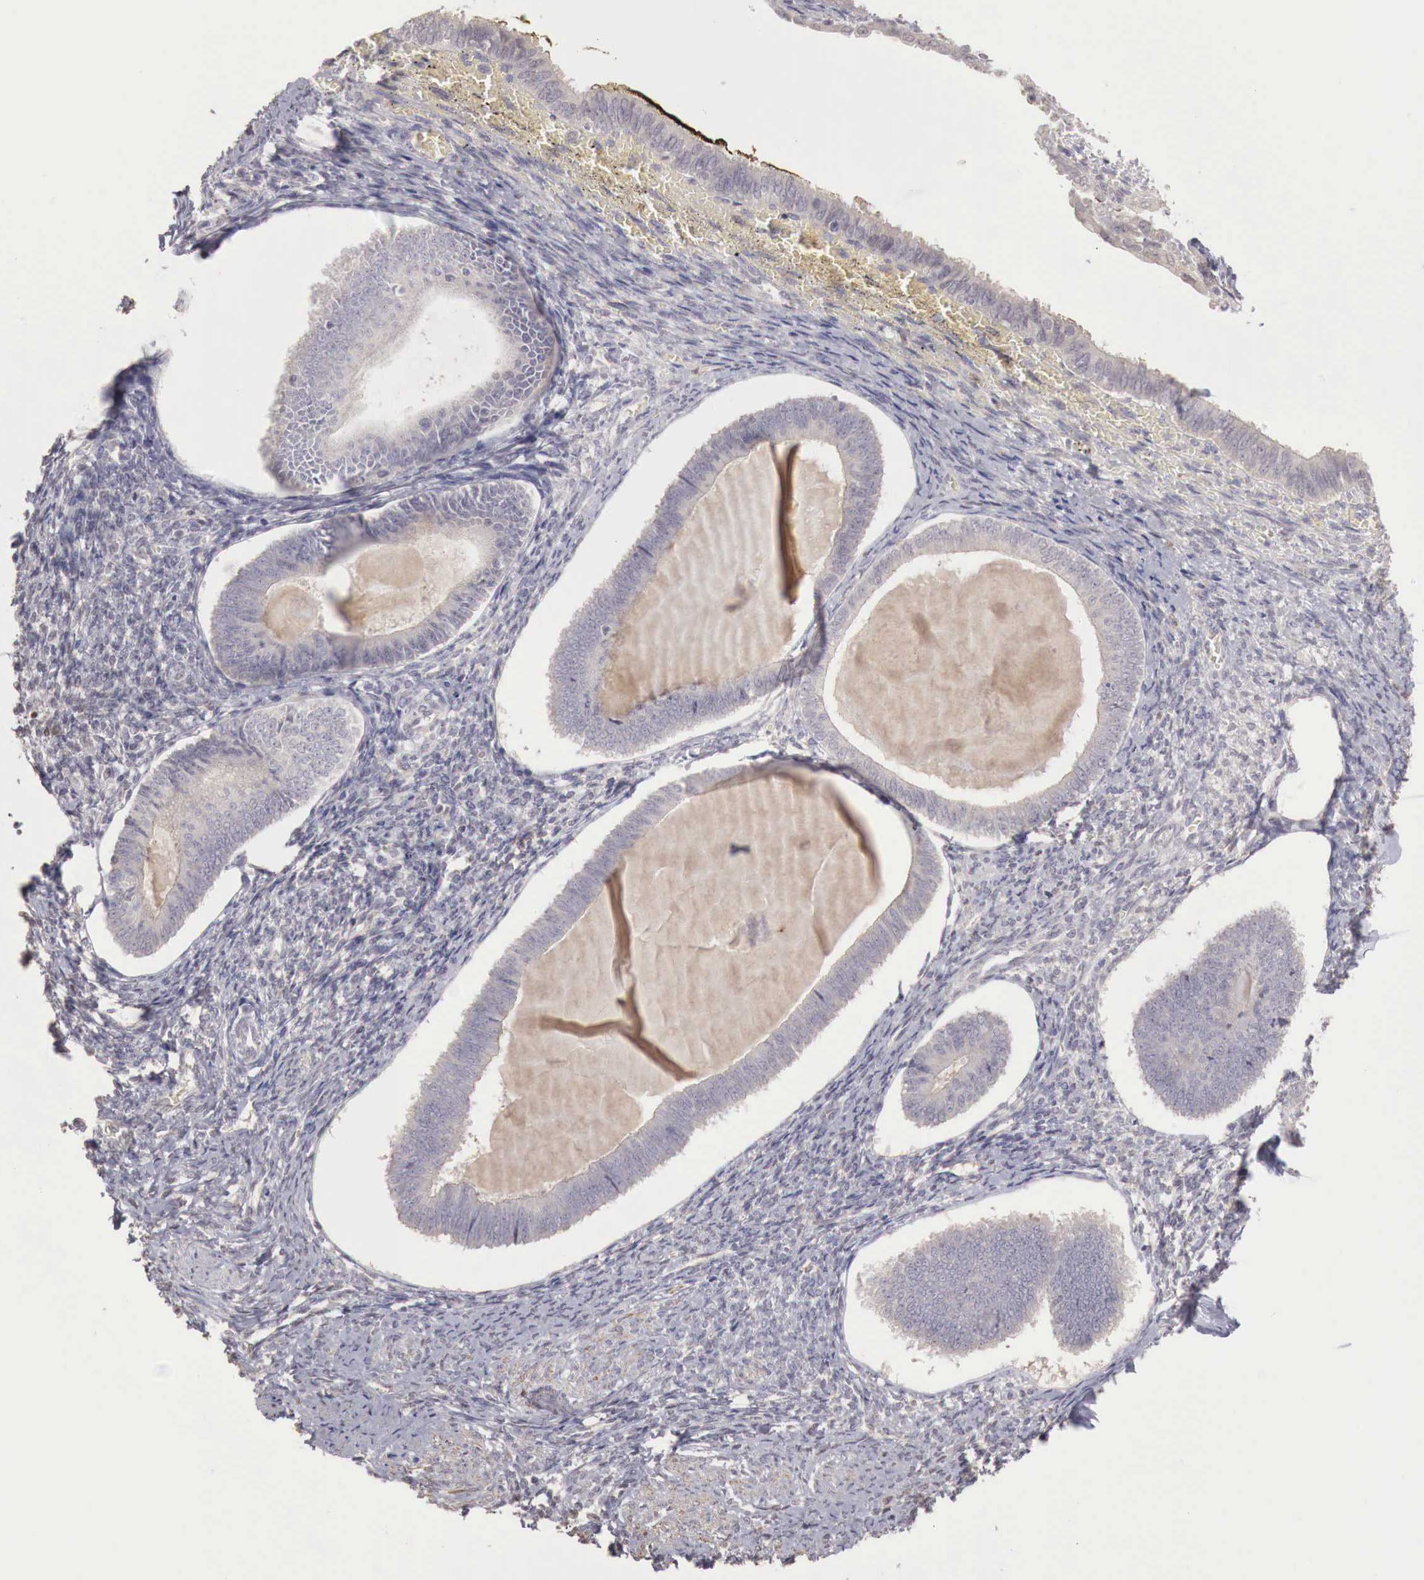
{"staining": {"intensity": "negative", "quantity": "none", "location": "none"}, "tissue": "endometrium", "cell_type": "Cells in endometrial stroma", "image_type": "normal", "snomed": [{"axis": "morphology", "description": "Normal tissue, NOS"}, {"axis": "topography", "description": "Endometrium"}], "caption": "Human endometrium stained for a protein using IHC displays no positivity in cells in endometrial stroma.", "gene": "TBC1D9", "patient": {"sex": "female", "age": 82}}